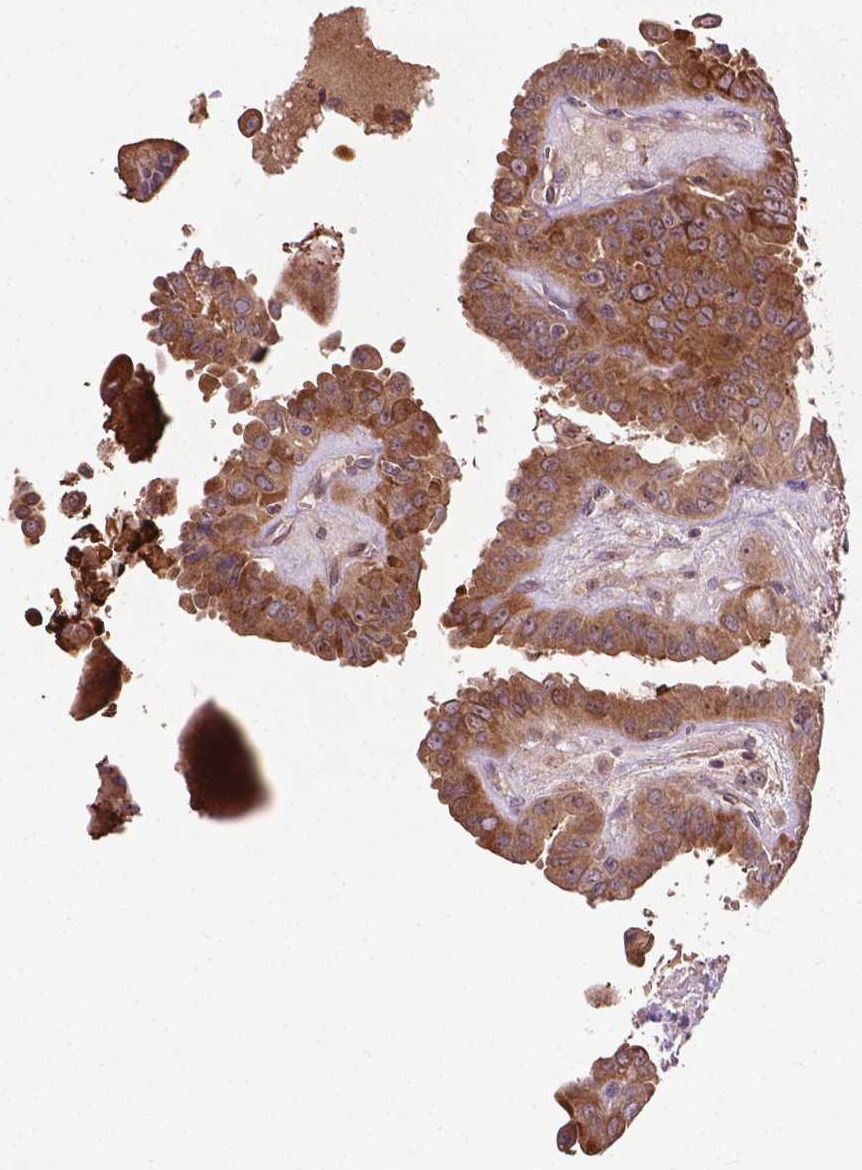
{"staining": {"intensity": "moderate", "quantity": ">75%", "location": "cytoplasmic/membranous"}, "tissue": "thyroid cancer", "cell_type": "Tumor cells", "image_type": "cancer", "snomed": [{"axis": "morphology", "description": "Papillary adenocarcinoma, NOS"}, {"axis": "topography", "description": "Thyroid gland"}], "caption": "High-power microscopy captured an immunohistochemistry (IHC) photomicrograph of thyroid papillary adenocarcinoma, revealing moderate cytoplasmic/membranous staining in about >75% of tumor cells.", "gene": "PARP3", "patient": {"sex": "female", "age": 37}}